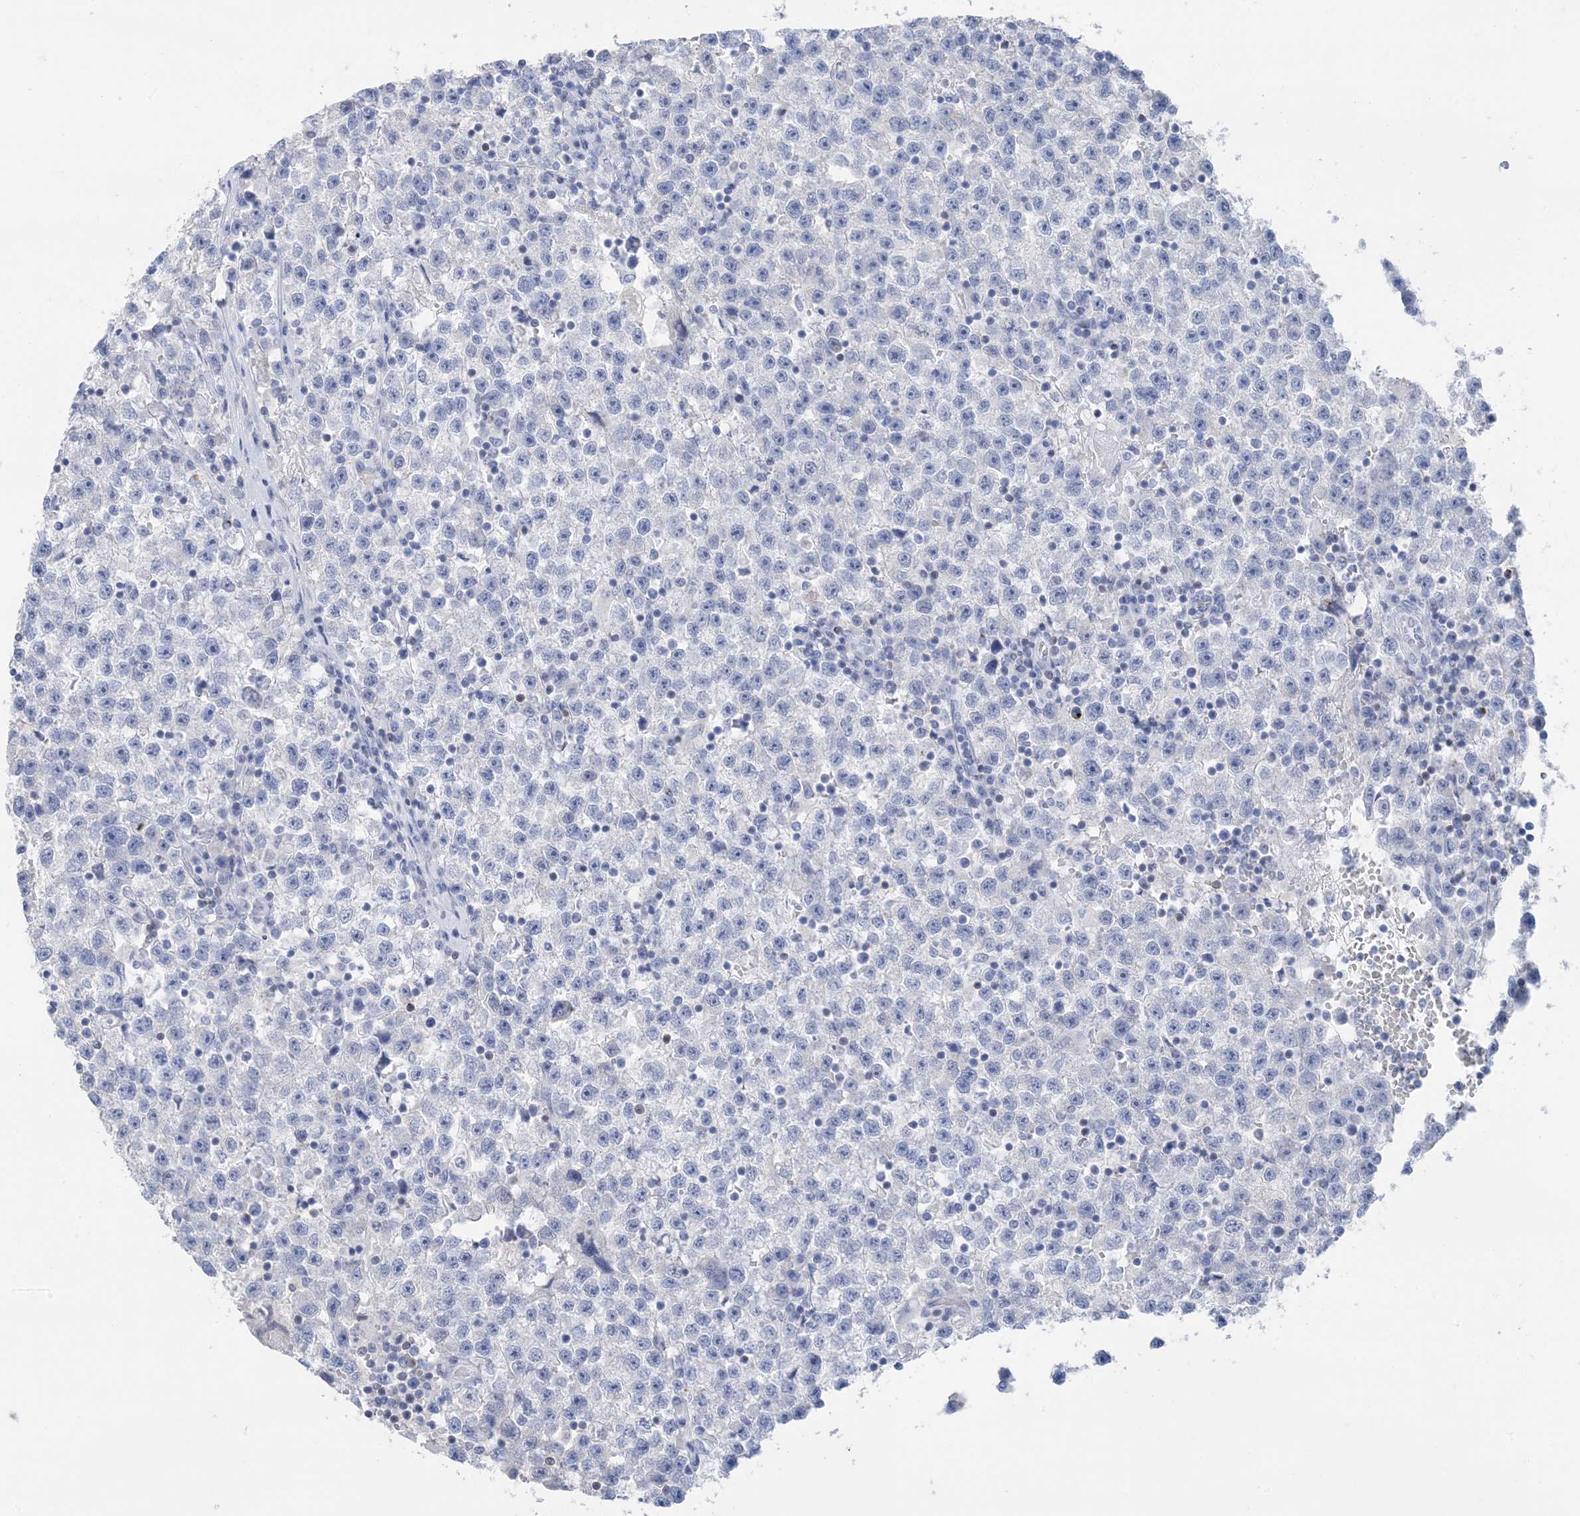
{"staining": {"intensity": "negative", "quantity": "none", "location": "none"}, "tissue": "testis cancer", "cell_type": "Tumor cells", "image_type": "cancer", "snomed": [{"axis": "morphology", "description": "Seminoma, NOS"}, {"axis": "topography", "description": "Testis"}], "caption": "A histopathology image of human testis cancer (seminoma) is negative for staining in tumor cells.", "gene": "SH3YL1", "patient": {"sex": "male", "age": 22}}